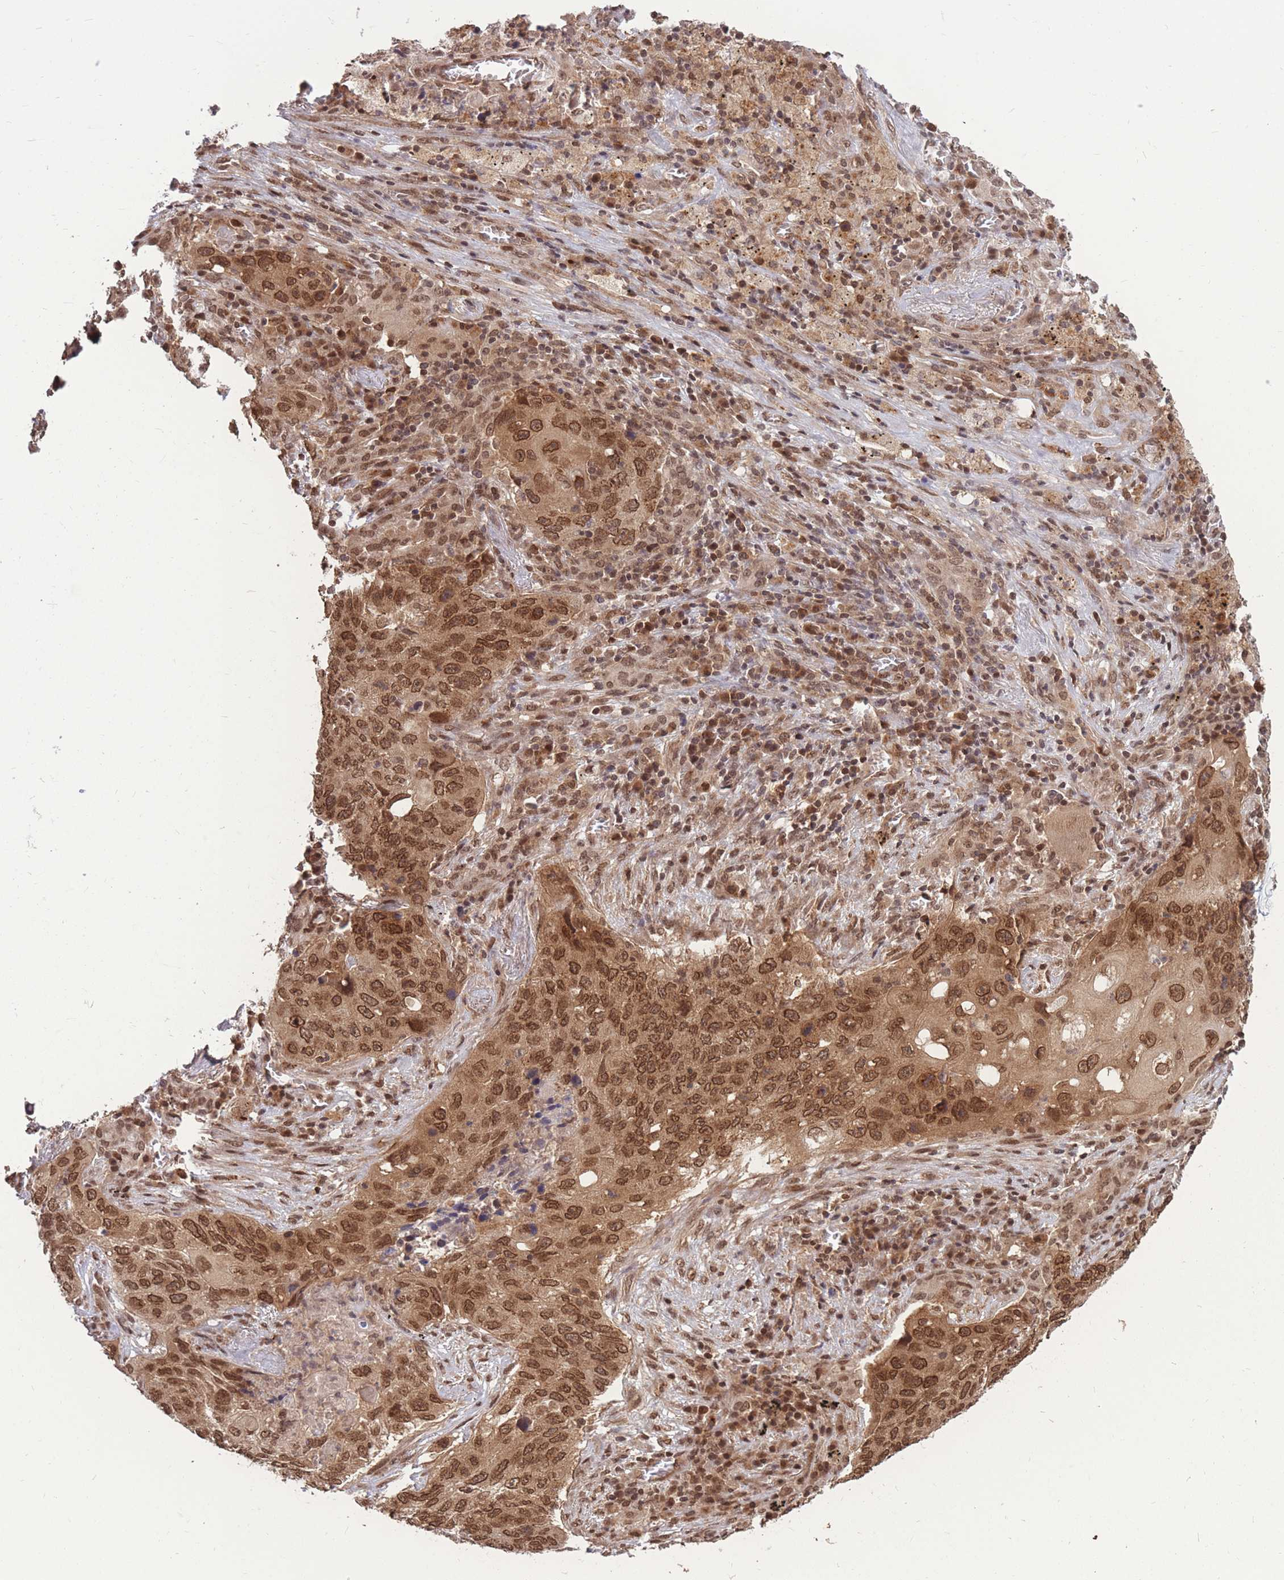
{"staining": {"intensity": "moderate", "quantity": ">75%", "location": "cytoplasmic/membranous,nuclear"}, "tissue": "lung cancer", "cell_type": "Tumor cells", "image_type": "cancer", "snomed": [{"axis": "morphology", "description": "Squamous cell carcinoma, NOS"}, {"axis": "topography", "description": "Lung"}], "caption": "Protein expression analysis of squamous cell carcinoma (lung) exhibits moderate cytoplasmic/membranous and nuclear staining in approximately >75% of tumor cells.", "gene": "SRA1", "patient": {"sex": "female", "age": 63}}